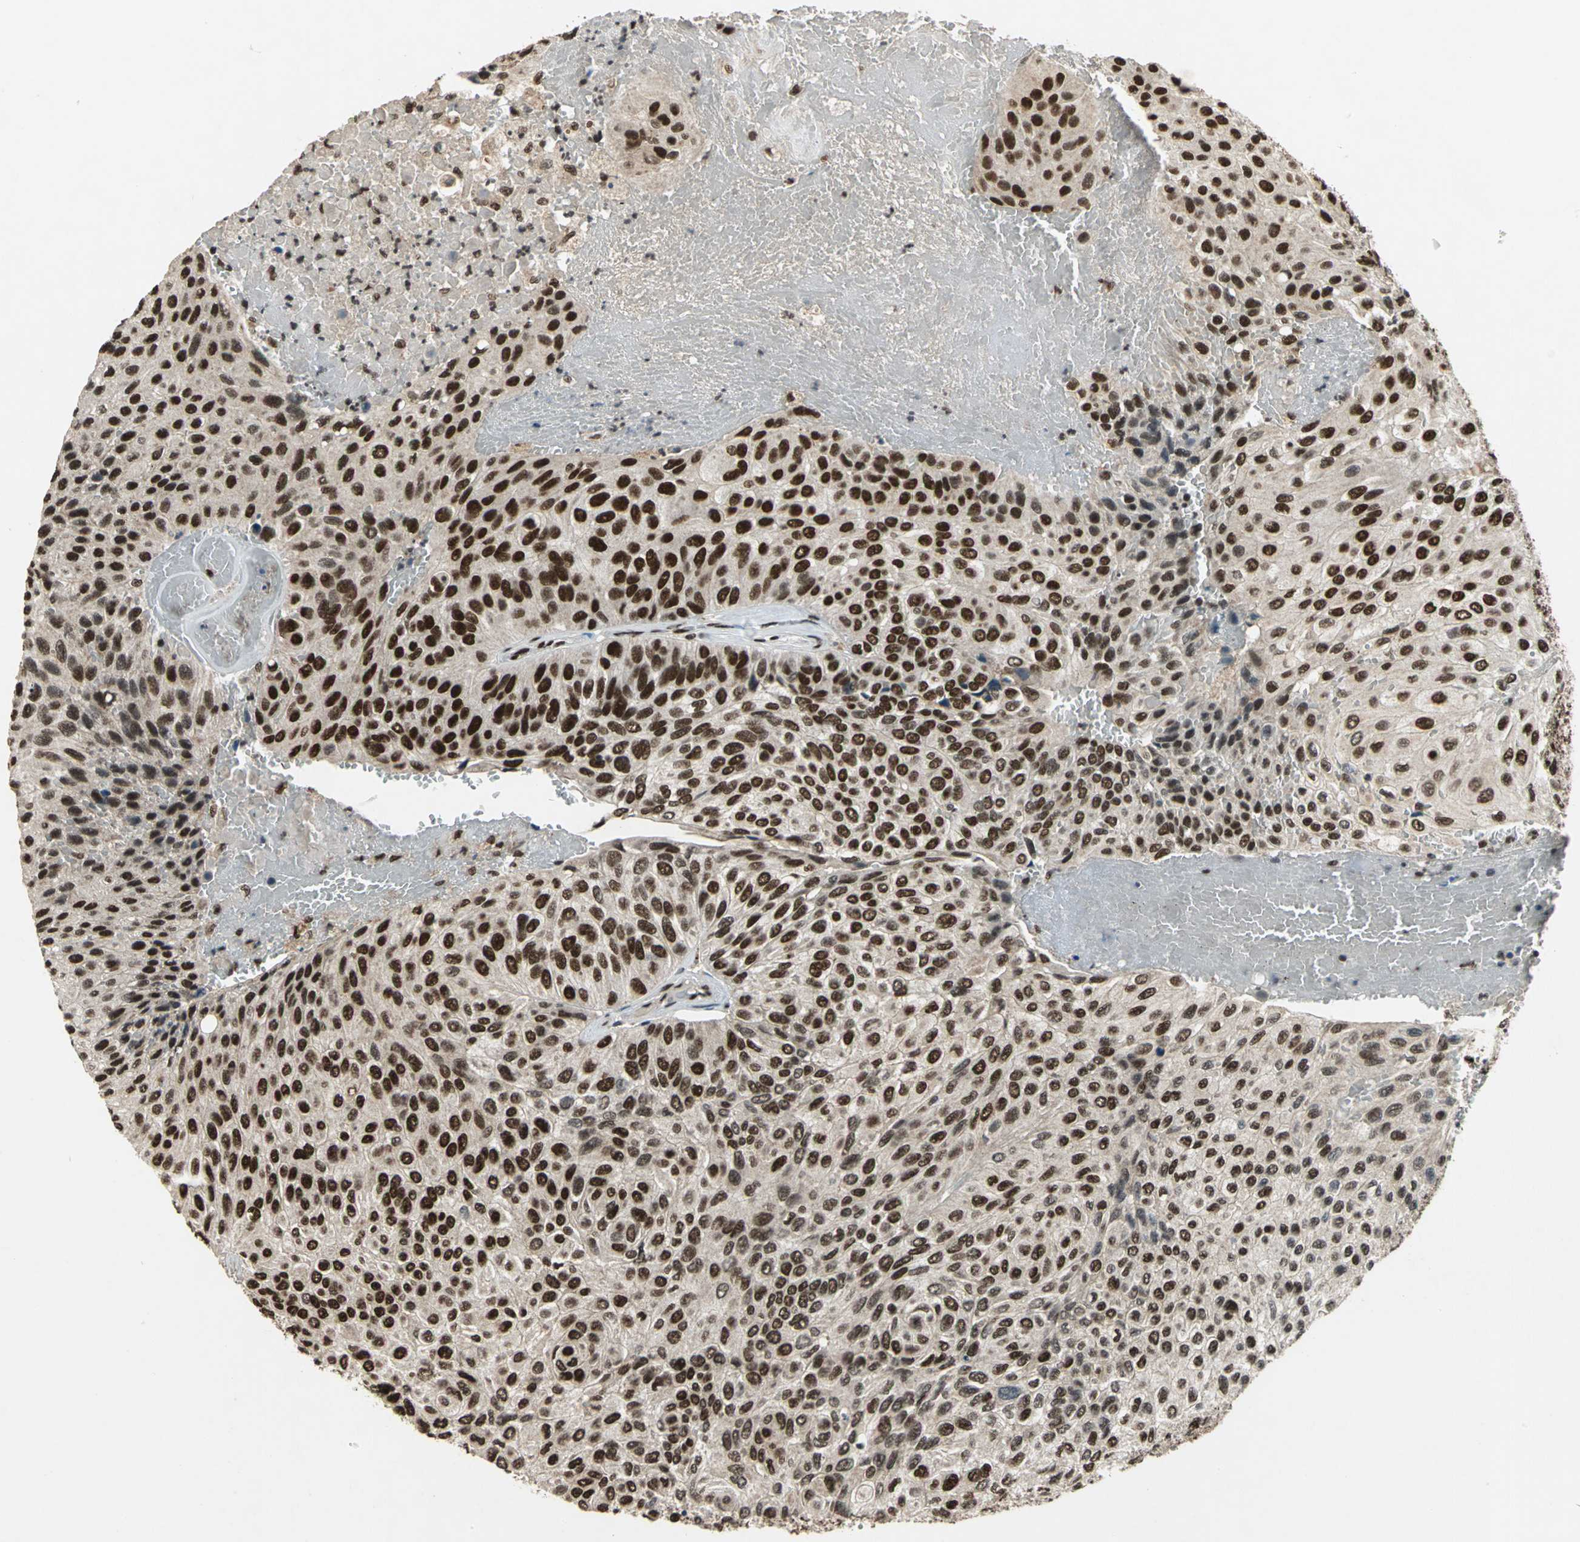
{"staining": {"intensity": "strong", "quantity": ">75%", "location": "nuclear"}, "tissue": "urothelial cancer", "cell_type": "Tumor cells", "image_type": "cancer", "snomed": [{"axis": "morphology", "description": "Urothelial carcinoma, High grade"}, {"axis": "topography", "description": "Urinary bladder"}], "caption": "Urothelial cancer stained with DAB immunohistochemistry displays high levels of strong nuclear staining in about >75% of tumor cells.", "gene": "MTA2", "patient": {"sex": "male", "age": 66}}